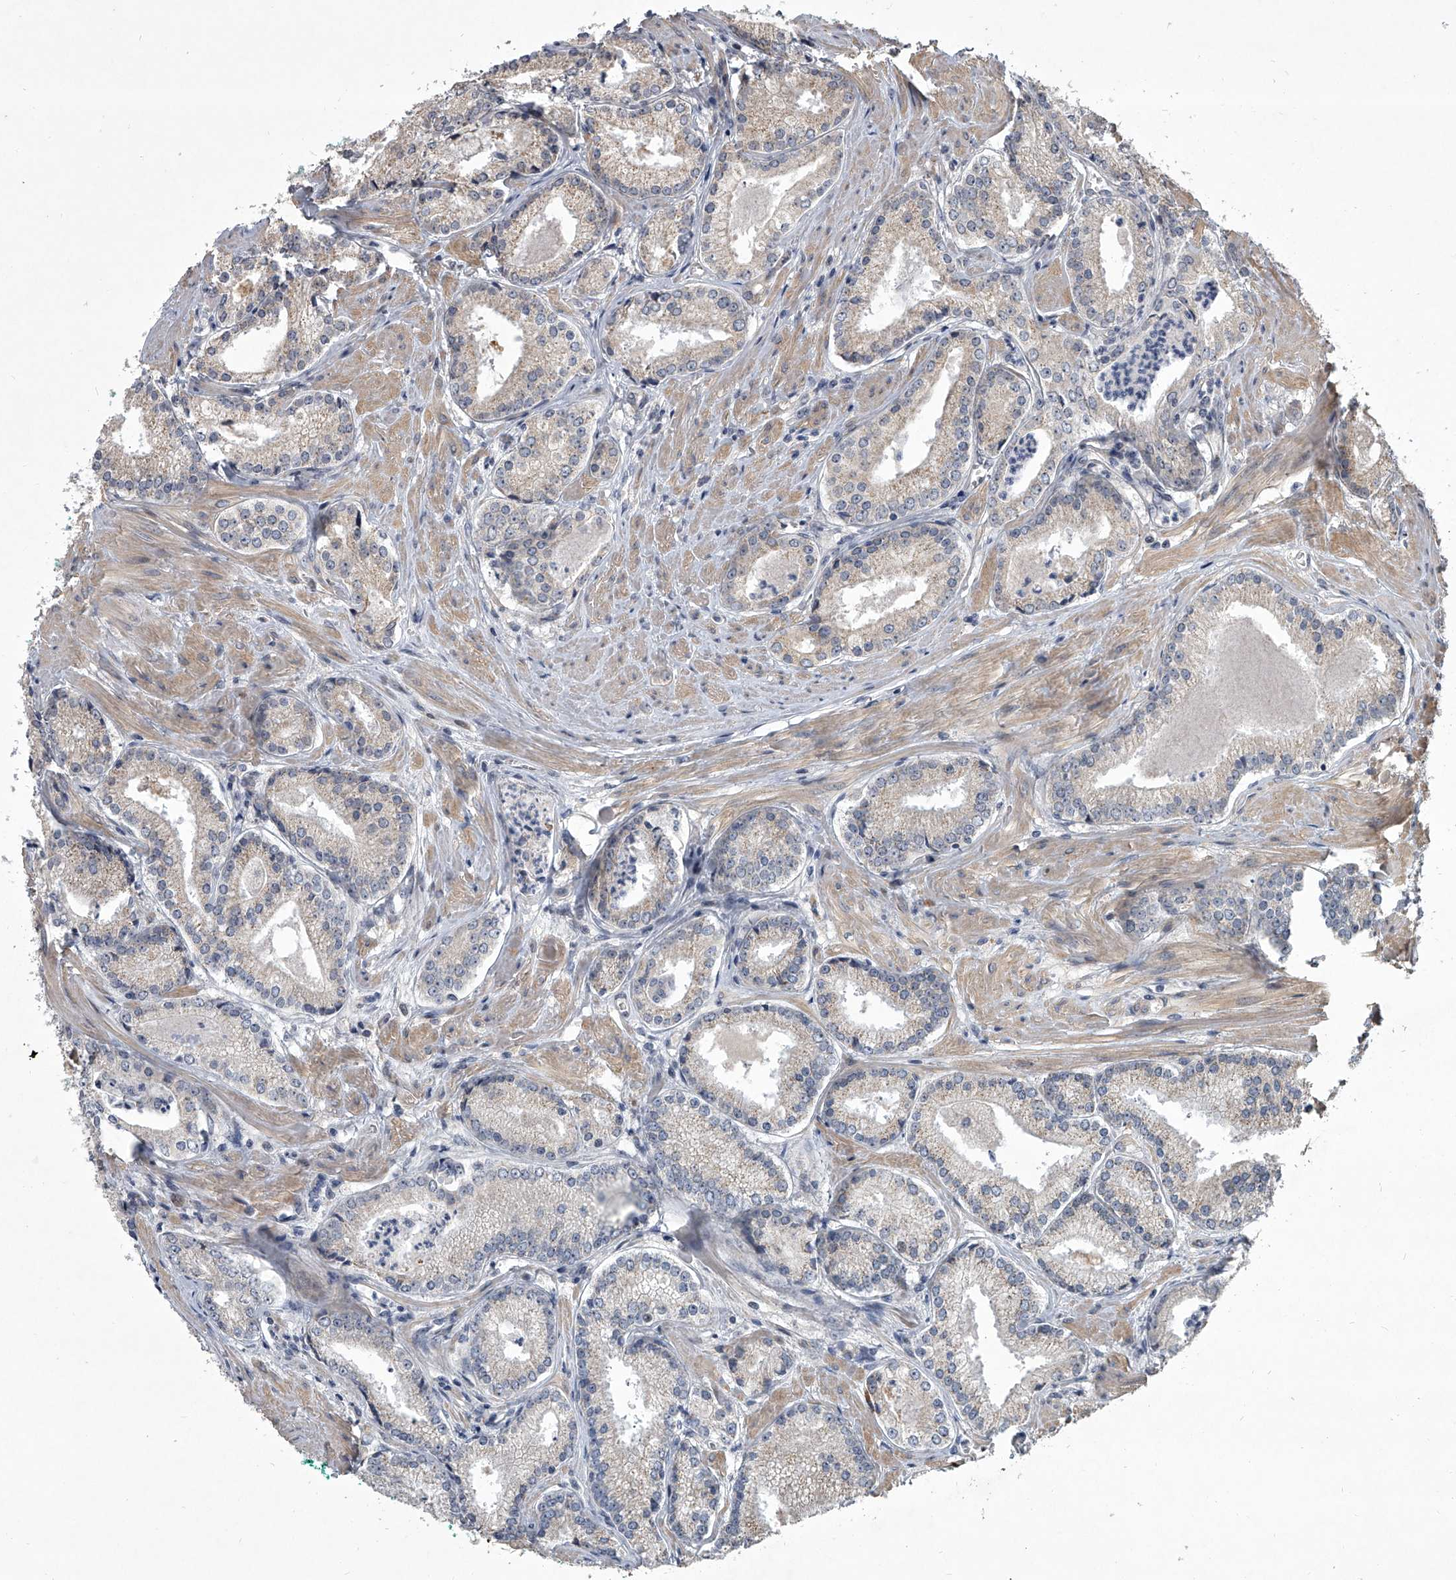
{"staining": {"intensity": "negative", "quantity": "none", "location": "none"}, "tissue": "prostate cancer", "cell_type": "Tumor cells", "image_type": "cancer", "snomed": [{"axis": "morphology", "description": "Adenocarcinoma, Low grade"}, {"axis": "topography", "description": "Prostate"}], "caption": "This is an IHC micrograph of human prostate adenocarcinoma (low-grade). There is no staining in tumor cells.", "gene": "HEATR6", "patient": {"sex": "male", "age": 54}}